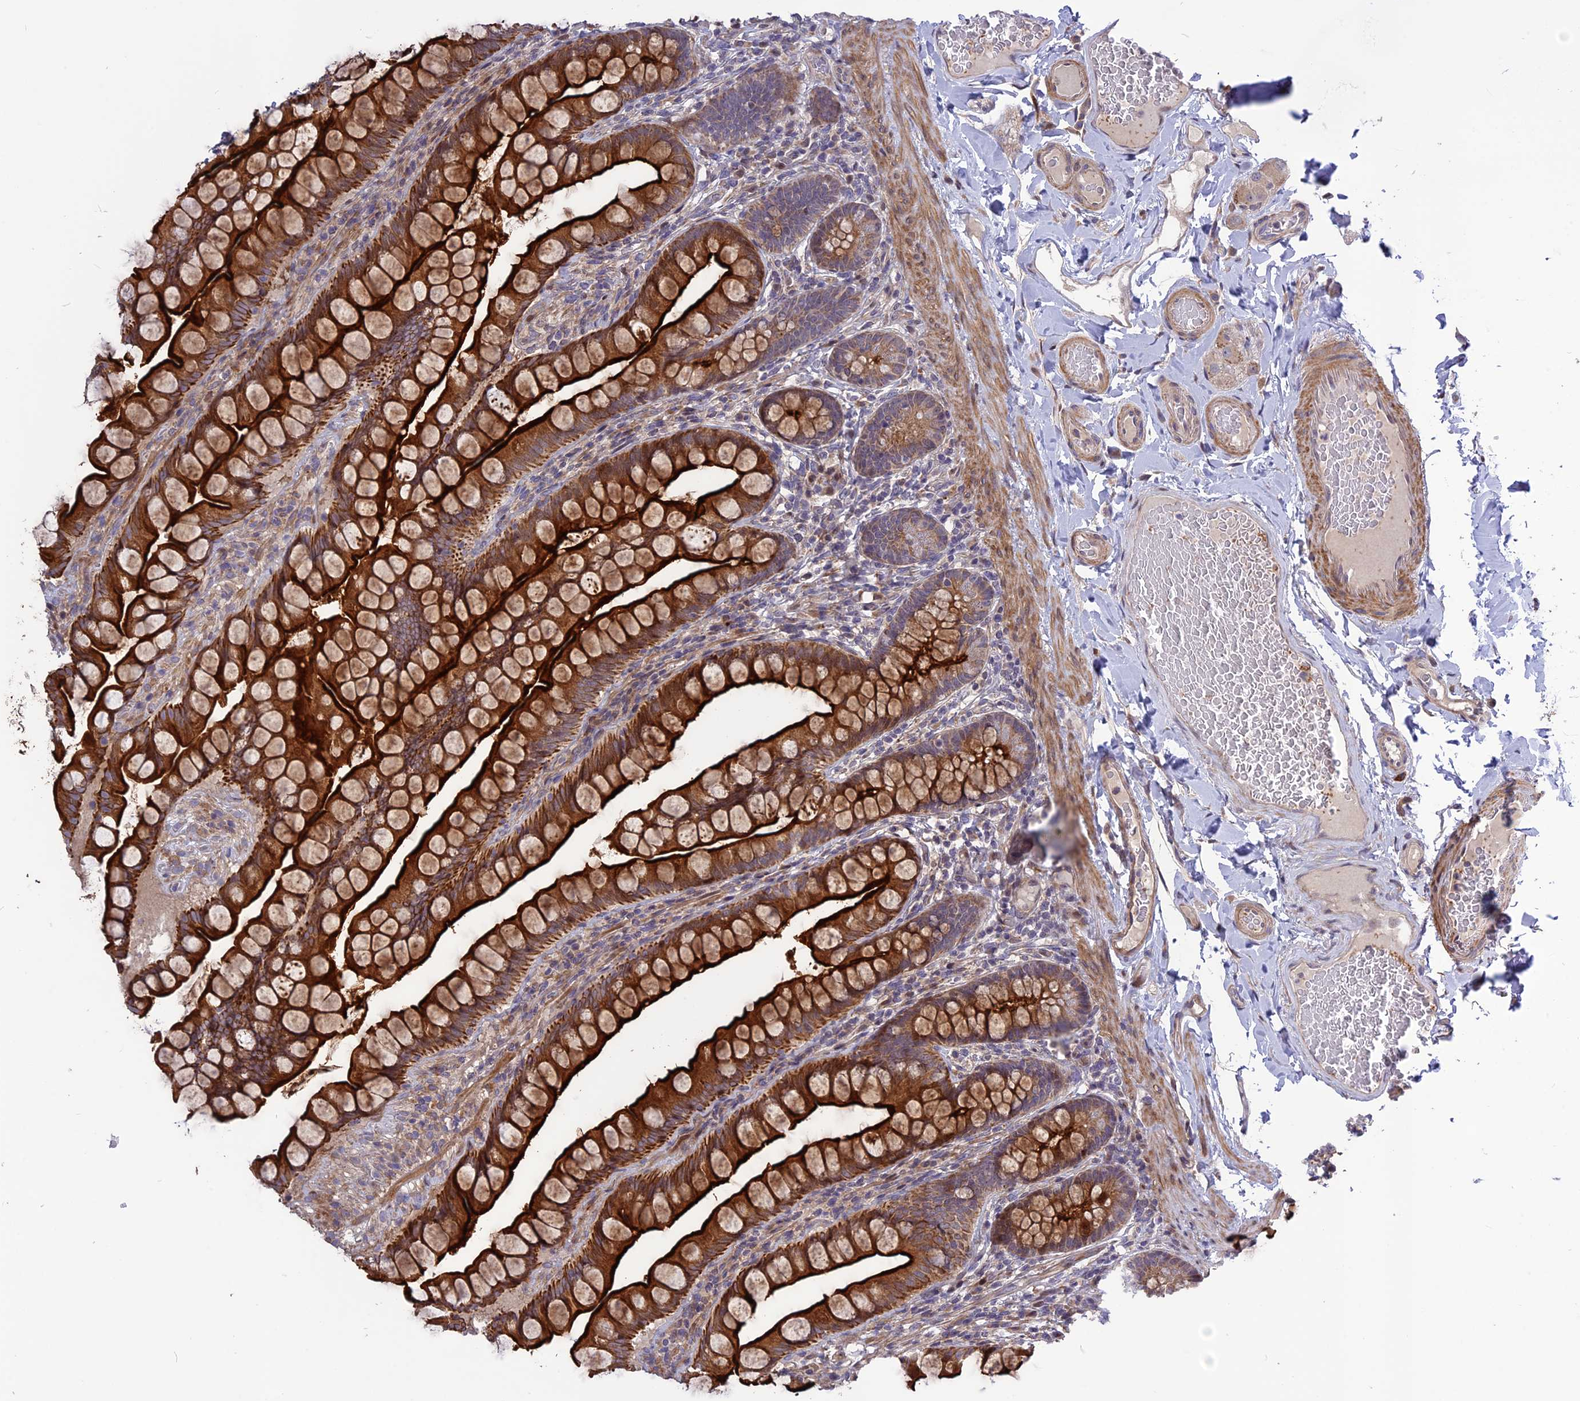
{"staining": {"intensity": "strong", "quantity": ">75%", "location": "cytoplasmic/membranous"}, "tissue": "small intestine", "cell_type": "Glandular cells", "image_type": "normal", "snomed": [{"axis": "morphology", "description": "Normal tissue, NOS"}, {"axis": "topography", "description": "Small intestine"}], "caption": "Immunohistochemistry histopathology image of unremarkable small intestine stained for a protein (brown), which reveals high levels of strong cytoplasmic/membranous staining in approximately >75% of glandular cells.", "gene": "SPG21", "patient": {"sex": "male", "age": 70}}